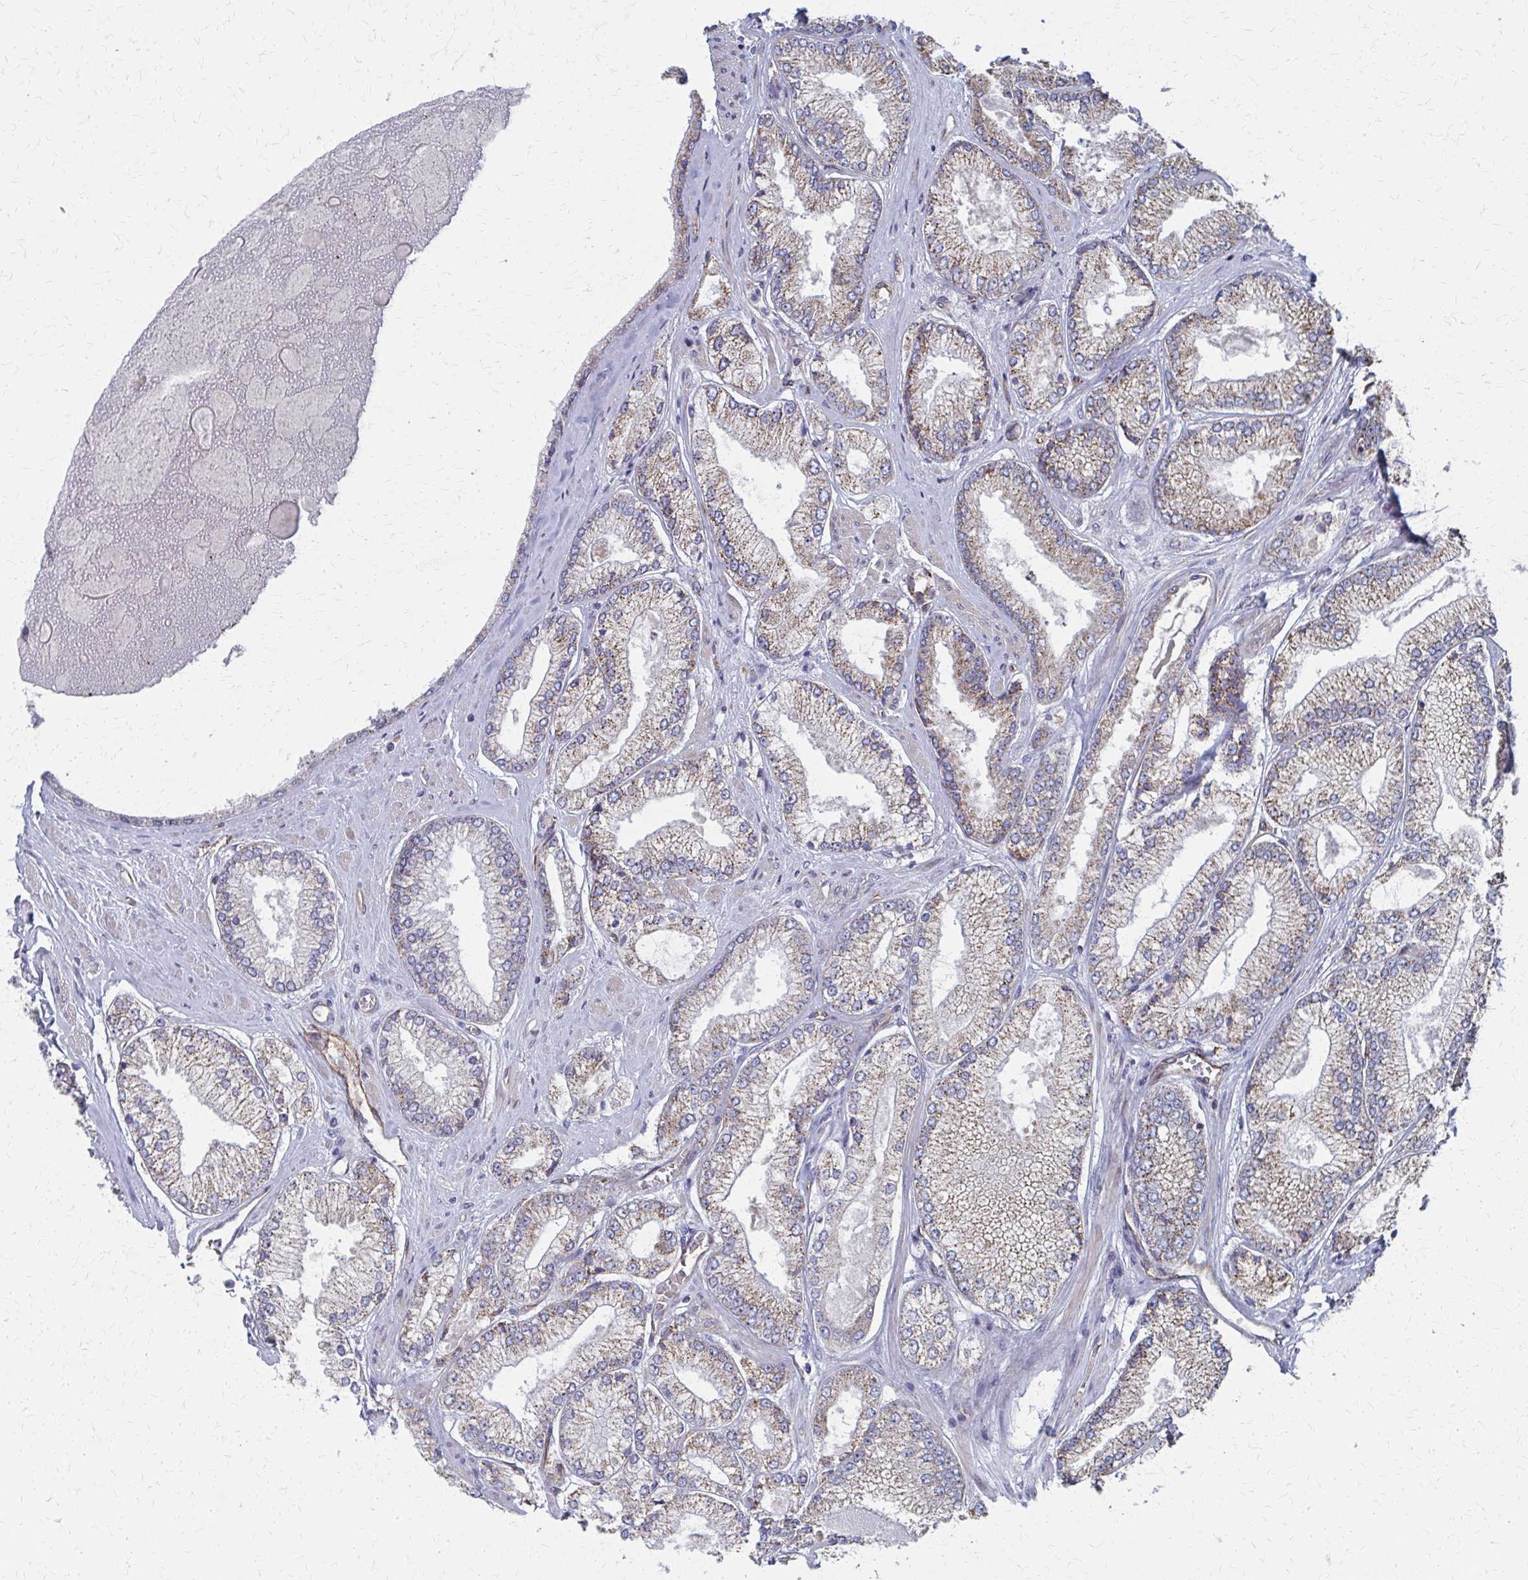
{"staining": {"intensity": "moderate", "quantity": "<25%", "location": "cytoplasmic/membranous"}, "tissue": "prostate cancer", "cell_type": "Tumor cells", "image_type": "cancer", "snomed": [{"axis": "morphology", "description": "Adenocarcinoma, Low grade"}, {"axis": "topography", "description": "Prostate"}], "caption": "Adenocarcinoma (low-grade) (prostate) stained with DAB (3,3'-diaminobenzidine) IHC exhibits low levels of moderate cytoplasmic/membranous positivity in about <25% of tumor cells. Using DAB (brown) and hematoxylin (blue) stains, captured at high magnification using brightfield microscopy.", "gene": "FAHD1", "patient": {"sex": "male", "age": 67}}